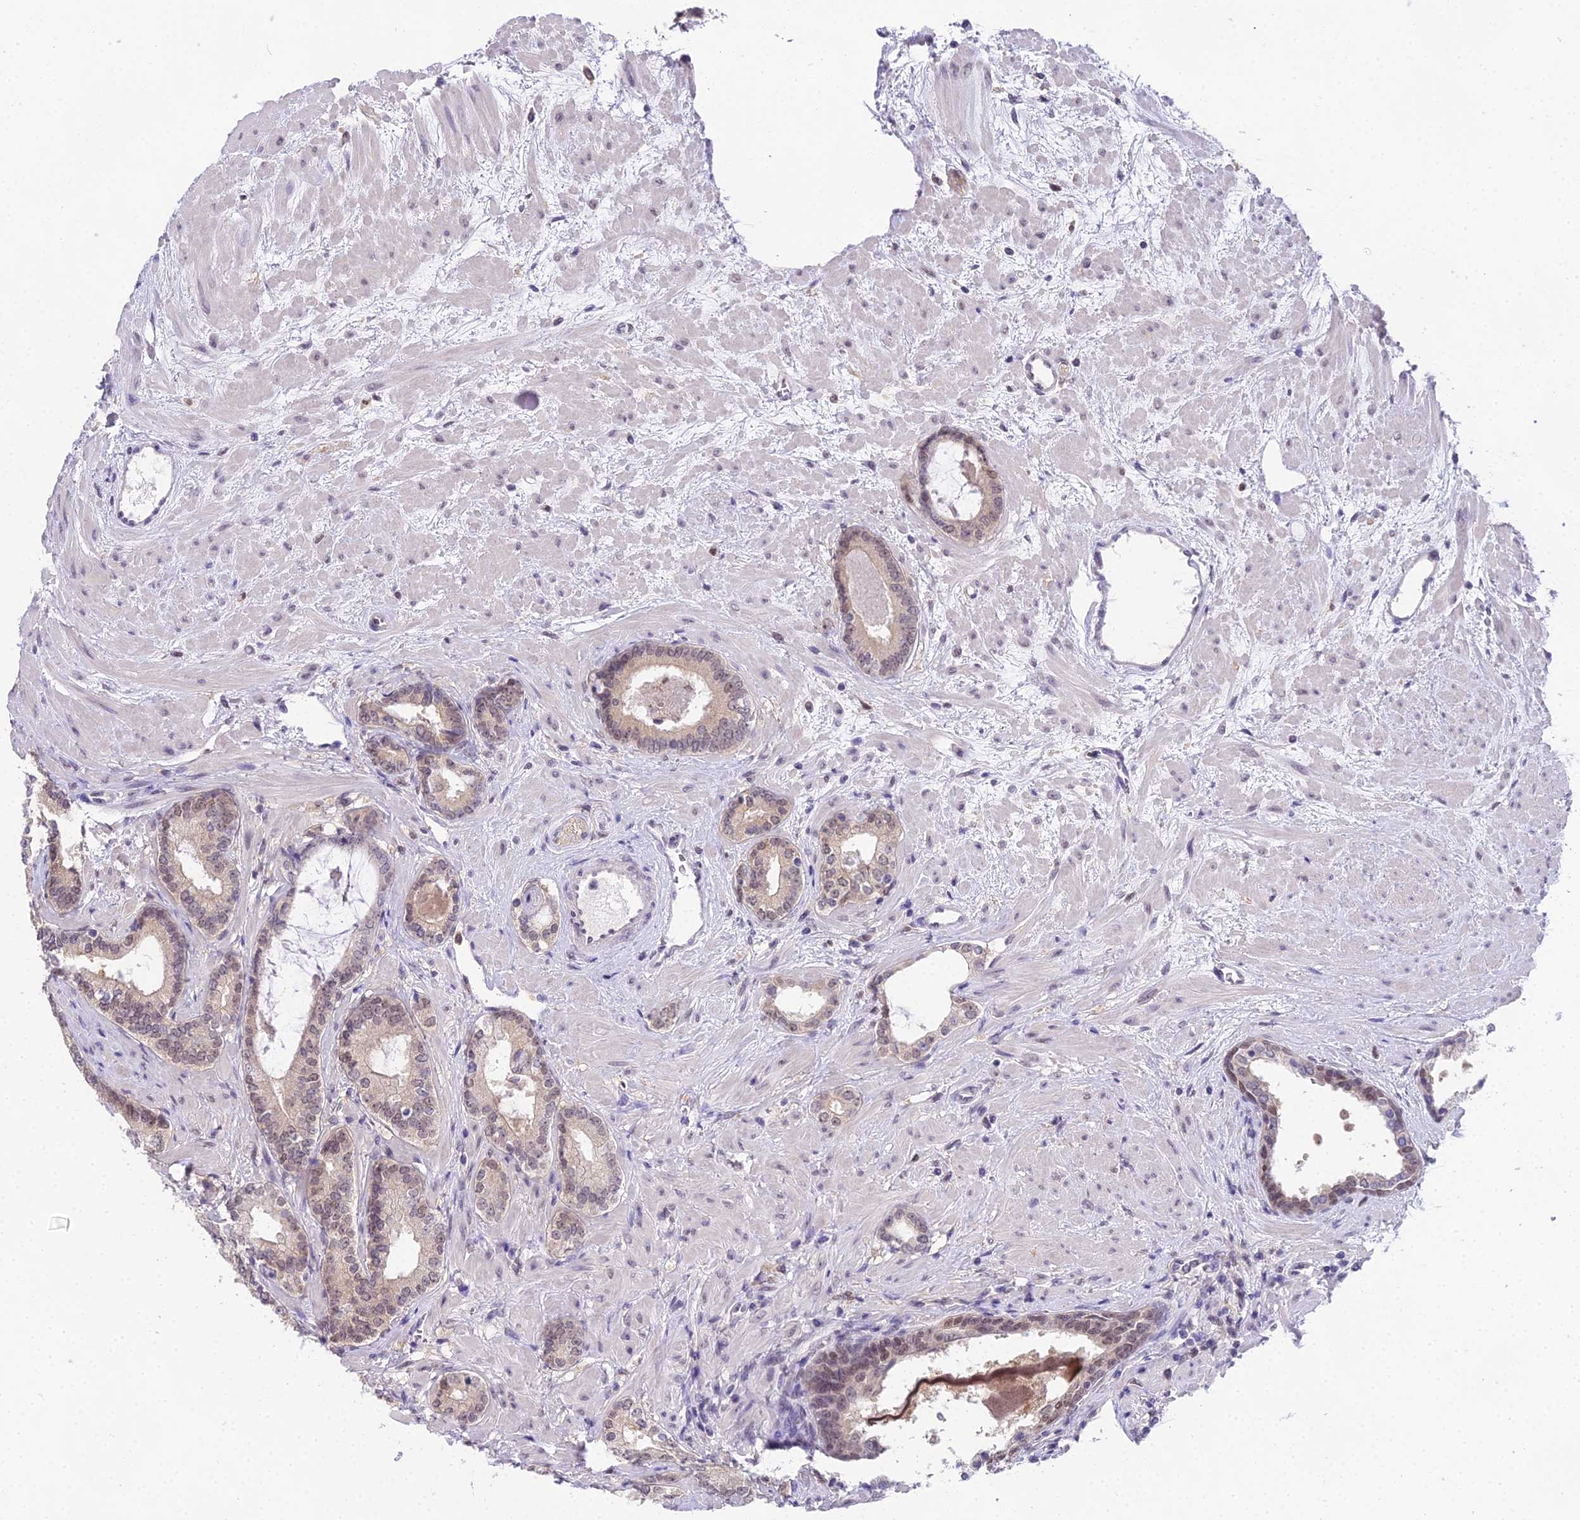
{"staining": {"intensity": "weak", "quantity": ">75%", "location": "cytoplasmic/membranous,nuclear"}, "tissue": "prostate cancer", "cell_type": "Tumor cells", "image_type": "cancer", "snomed": [{"axis": "morphology", "description": "Adenocarcinoma, High grade"}, {"axis": "topography", "description": "Prostate"}], "caption": "Brown immunohistochemical staining in human prostate cancer (high-grade adenocarcinoma) exhibits weak cytoplasmic/membranous and nuclear staining in approximately >75% of tumor cells.", "gene": "MAT2A", "patient": {"sex": "male", "age": 64}}